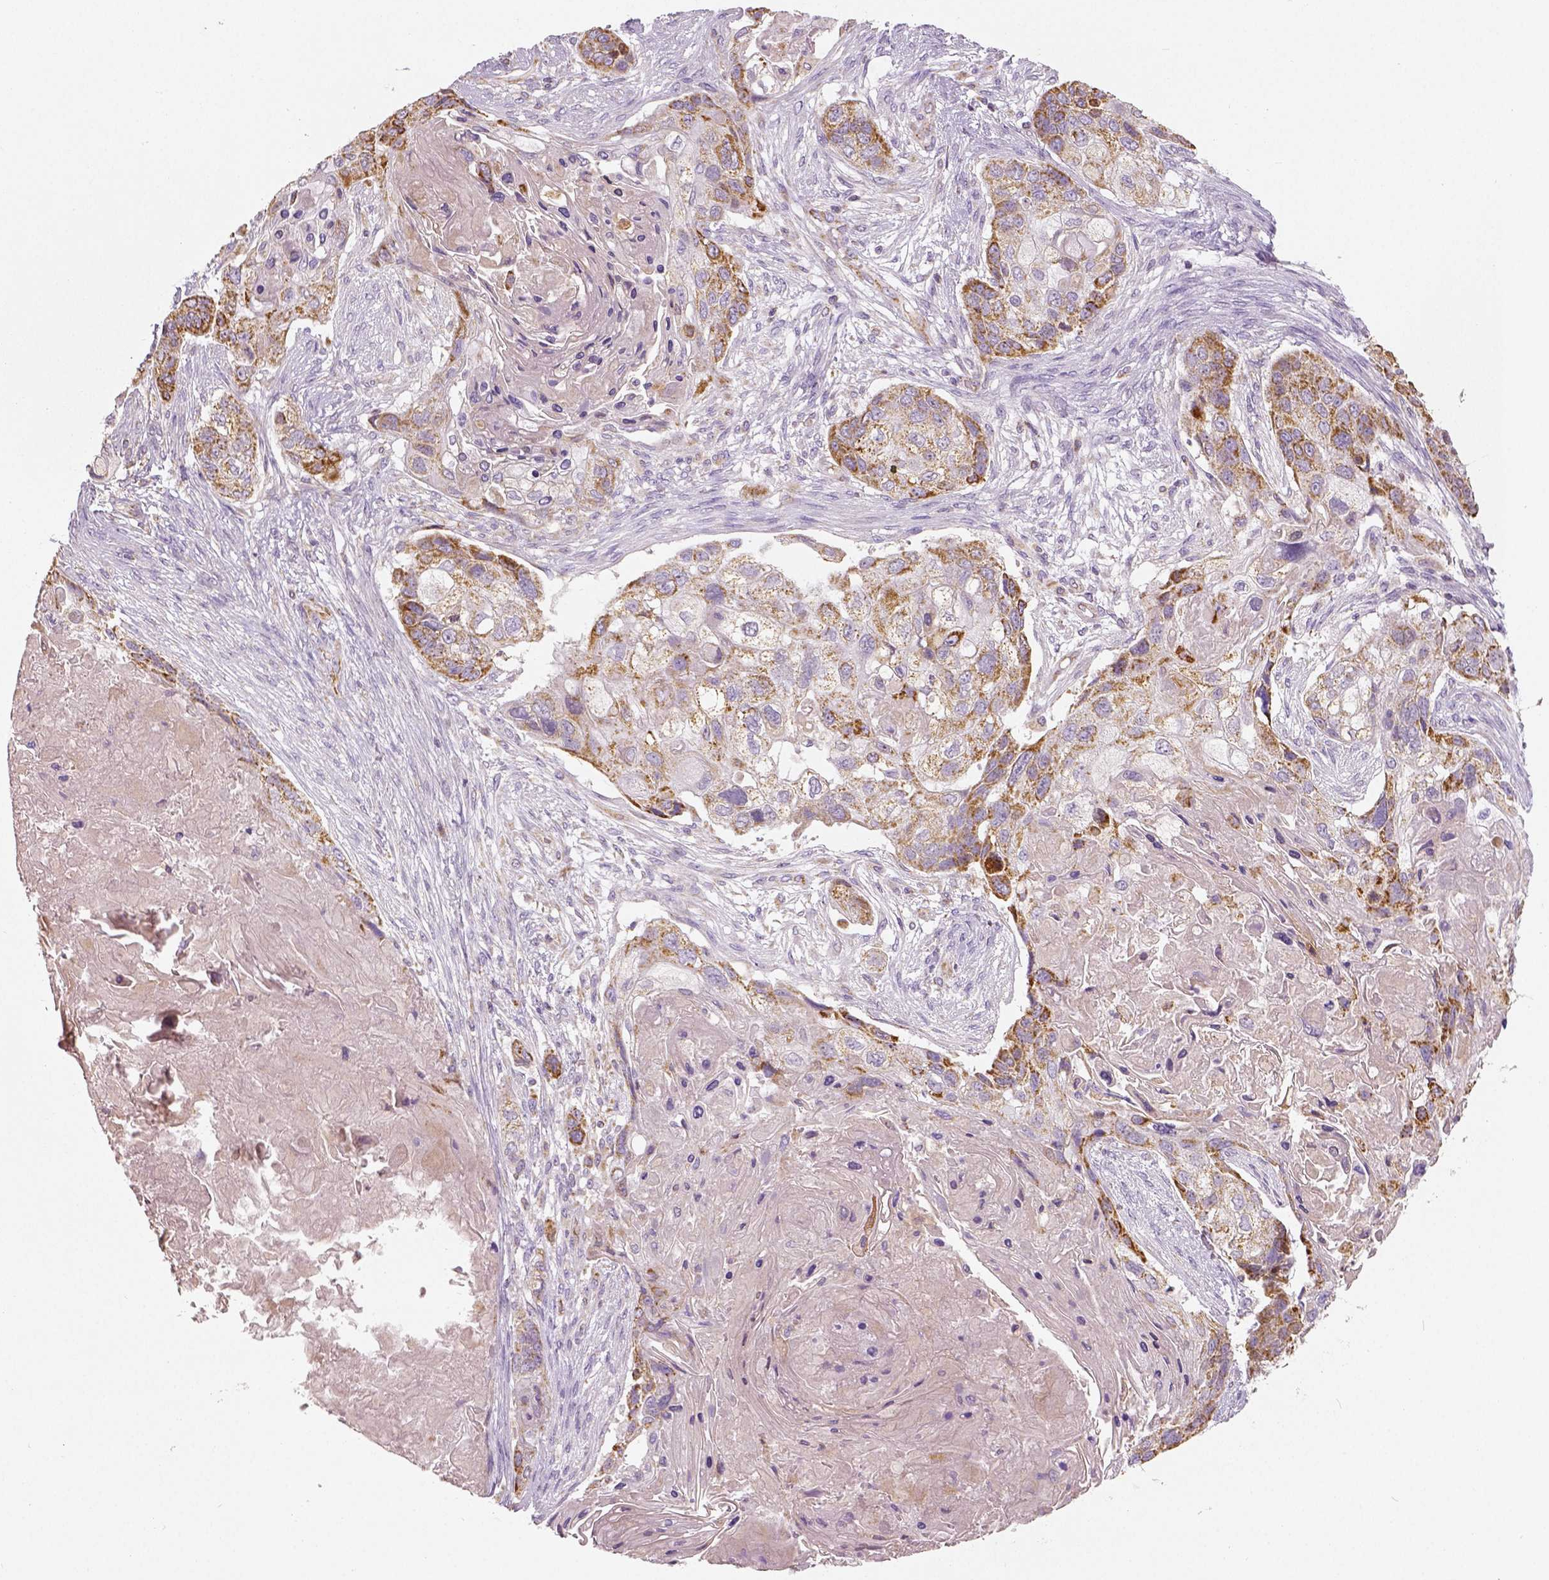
{"staining": {"intensity": "moderate", "quantity": "25%-75%", "location": "cytoplasmic/membranous"}, "tissue": "lung cancer", "cell_type": "Tumor cells", "image_type": "cancer", "snomed": [{"axis": "morphology", "description": "Squamous cell carcinoma, NOS"}, {"axis": "topography", "description": "Lung"}], "caption": "Lung squamous cell carcinoma stained for a protein demonstrates moderate cytoplasmic/membranous positivity in tumor cells.", "gene": "PGAM5", "patient": {"sex": "male", "age": 69}}